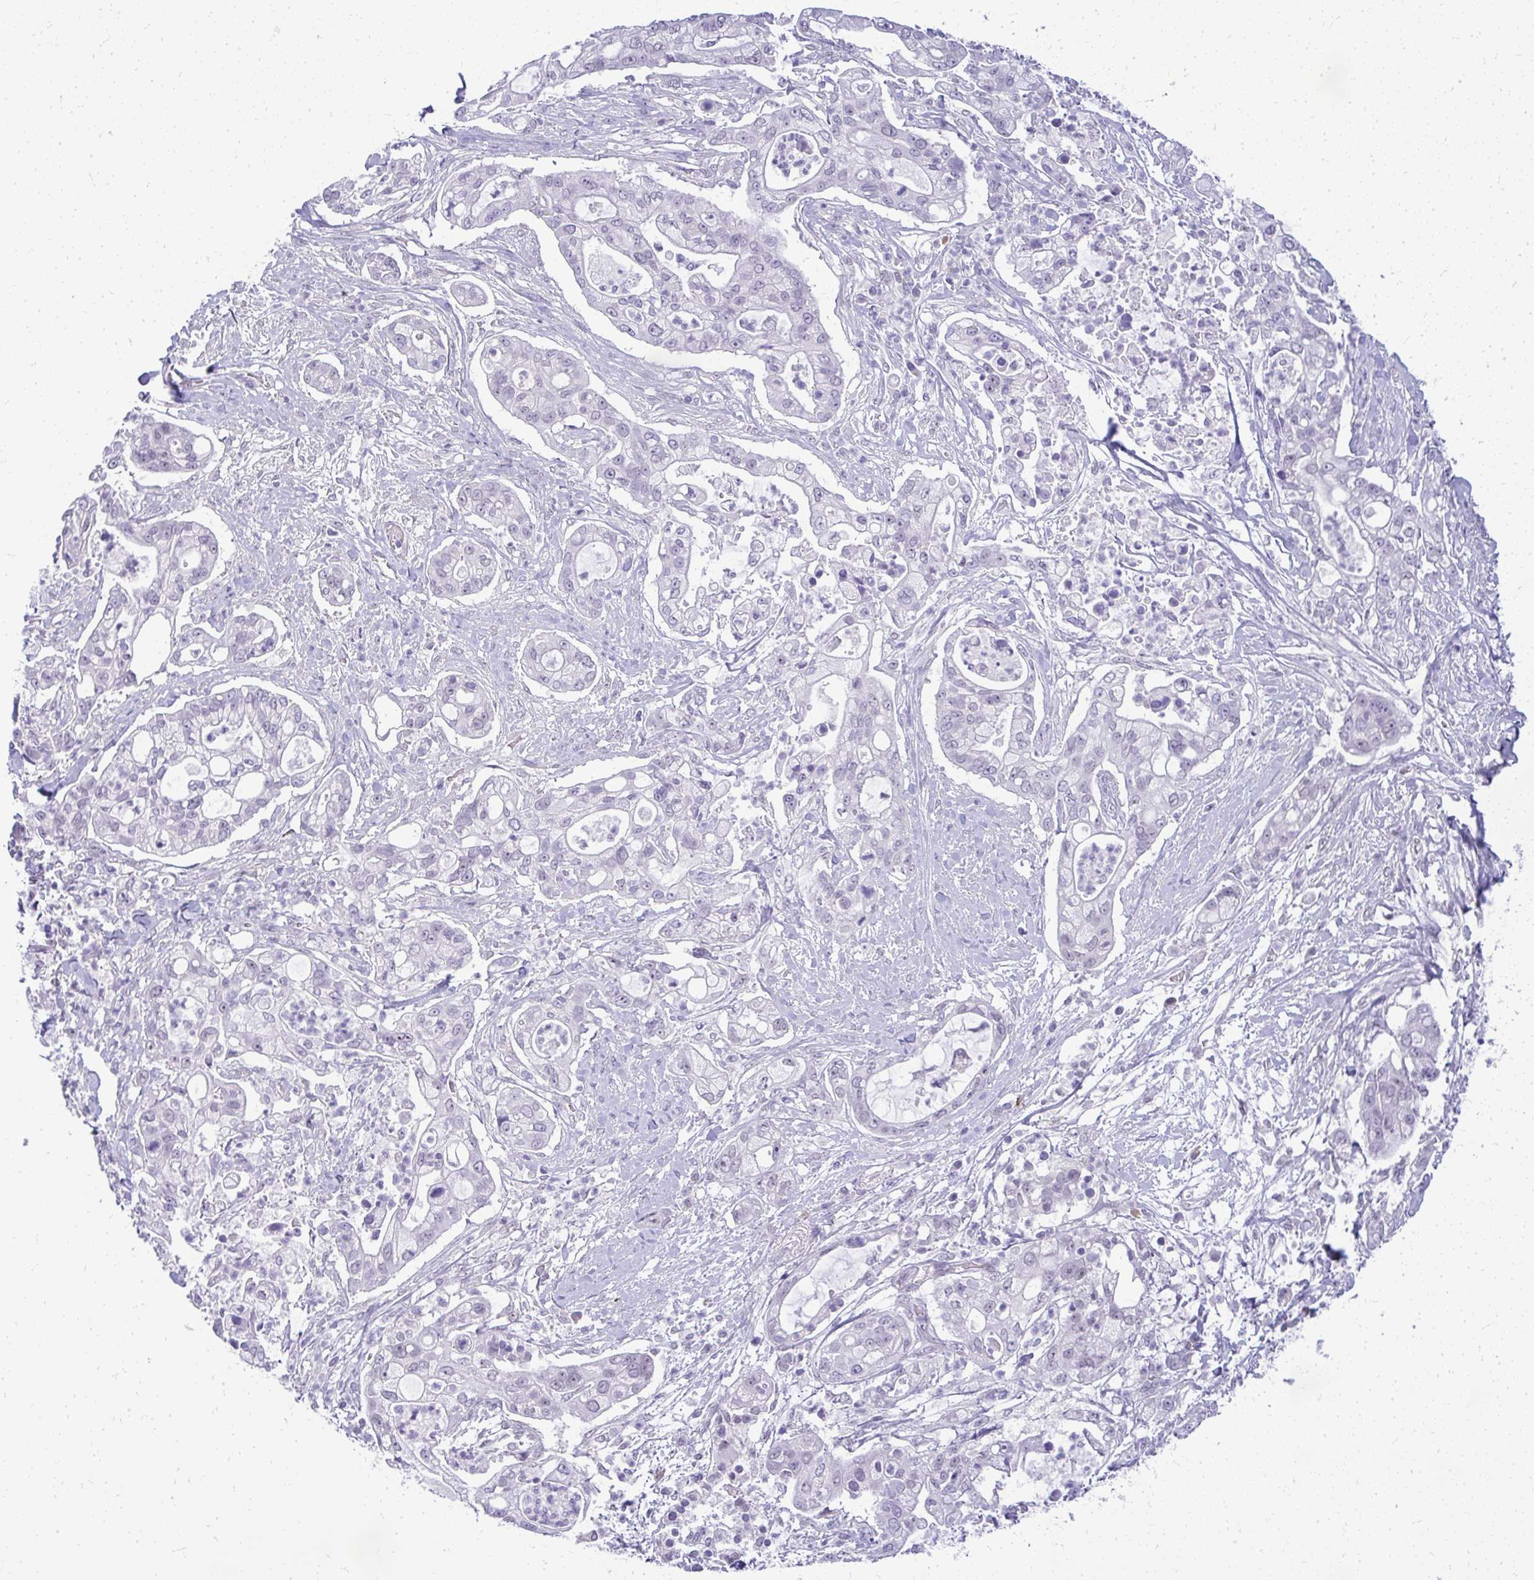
{"staining": {"intensity": "negative", "quantity": "none", "location": "none"}, "tissue": "pancreatic cancer", "cell_type": "Tumor cells", "image_type": "cancer", "snomed": [{"axis": "morphology", "description": "Adenocarcinoma, NOS"}, {"axis": "topography", "description": "Pancreas"}], "caption": "Tumor cells are negative for protein expression in human pancreatic cancer.", "gene": "TEX33", "patient": {"sex": "female", "age": 69}}